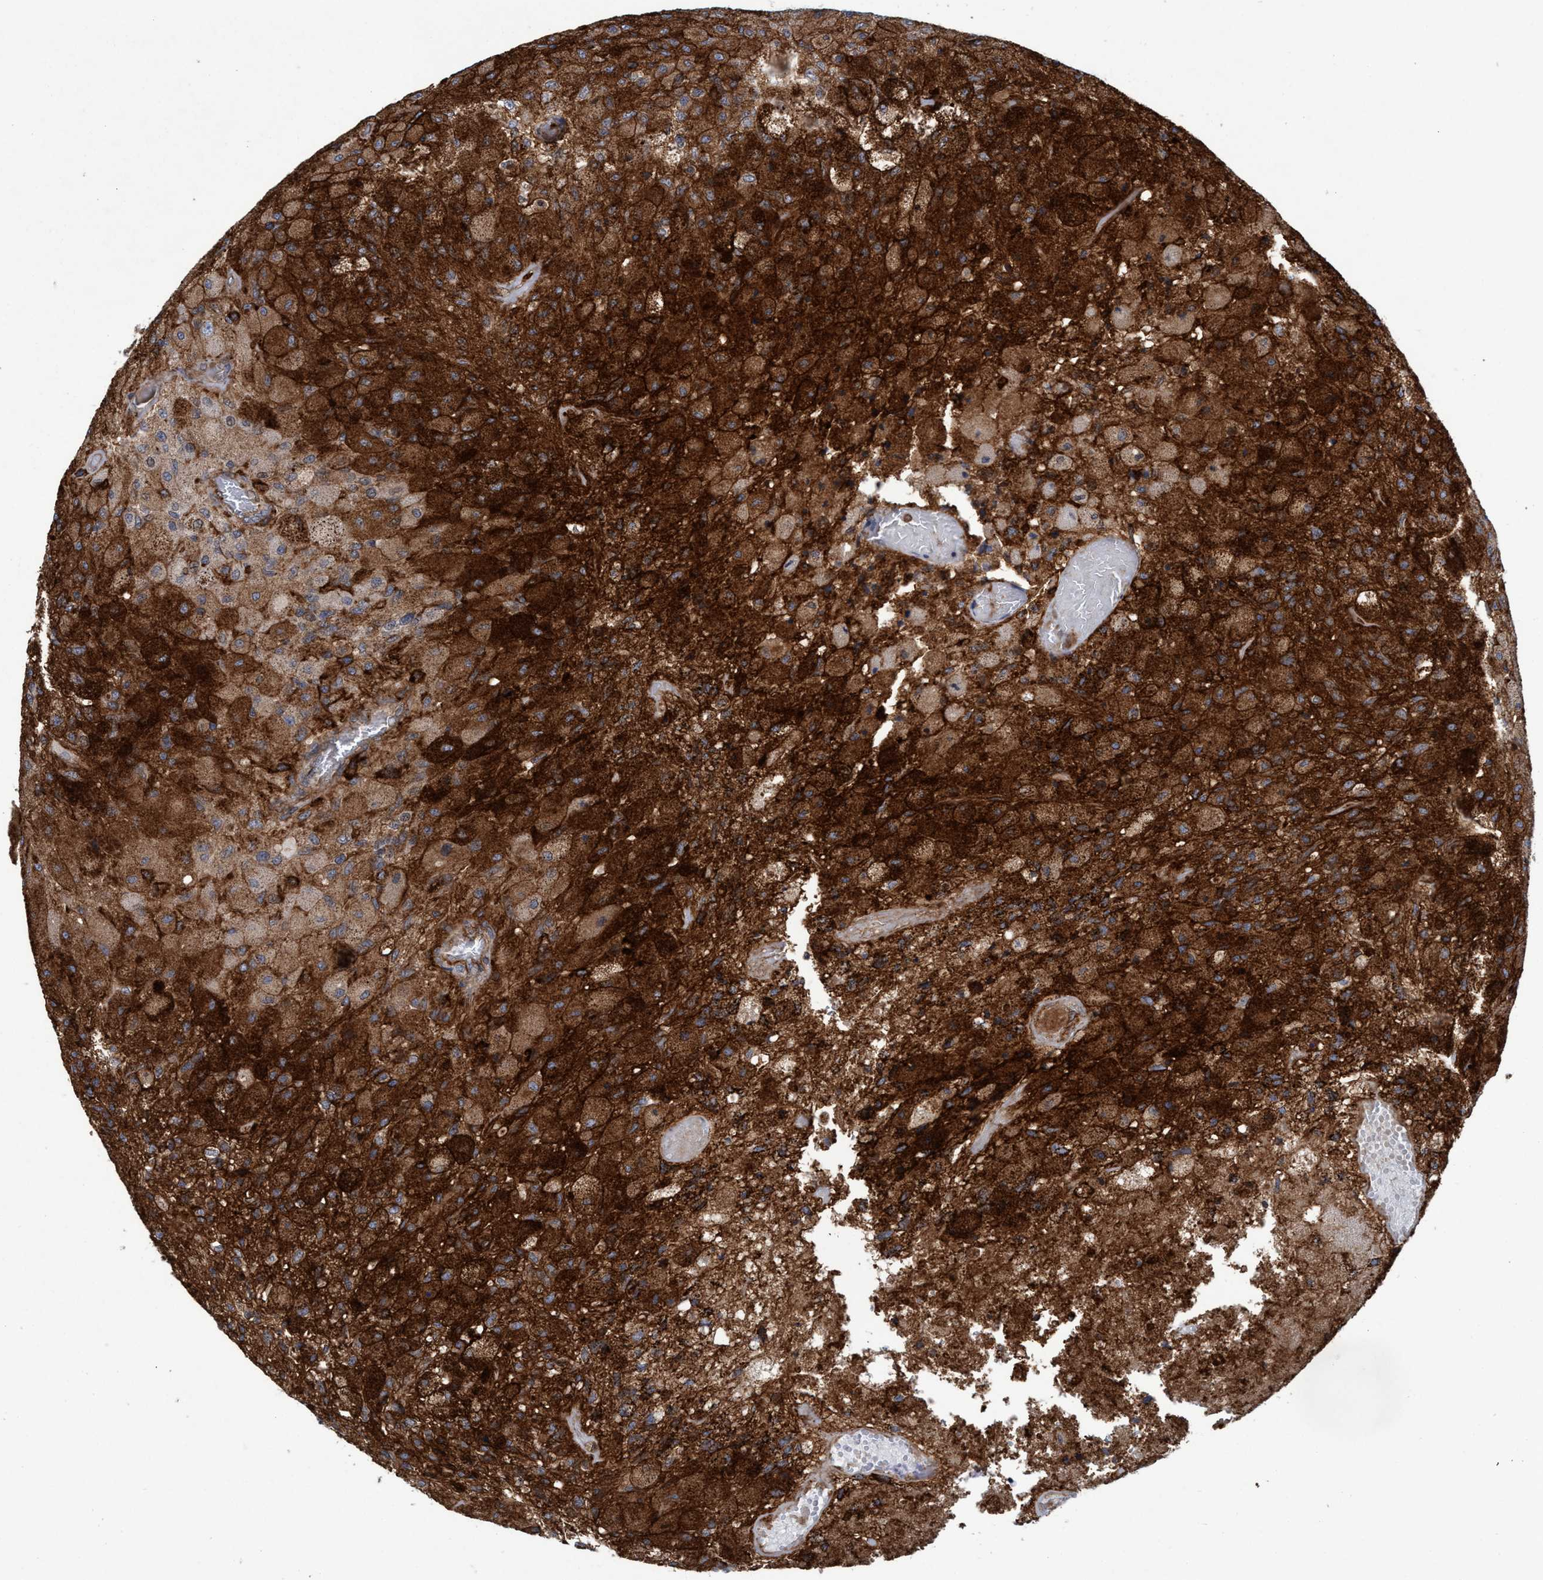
{"staining": {"intensity": "strong", "quantity": ">75%", "location": "cytoplasmic/membranous"}, "tissue": "glioma", "cell_type": "Tumor cells", "image_type": "cancer", "snomed": [{"axis": "morphology", "description": "Normal tissue, NOS"}, {"axis": "morphology", "description": "Glioma, malignant, High grade"}, {"axis": "topography", "description": "Cerebral cortex"}], "caption": "The micrograph displays immunohistochemical staining of malignant high-grade glioma. There is strong cytoplasmic/membranous positivity is appreciated in about >75% of tumor cells.", "gene": "SLC16A3", "patient": {"sex": "male", "age": 77}}